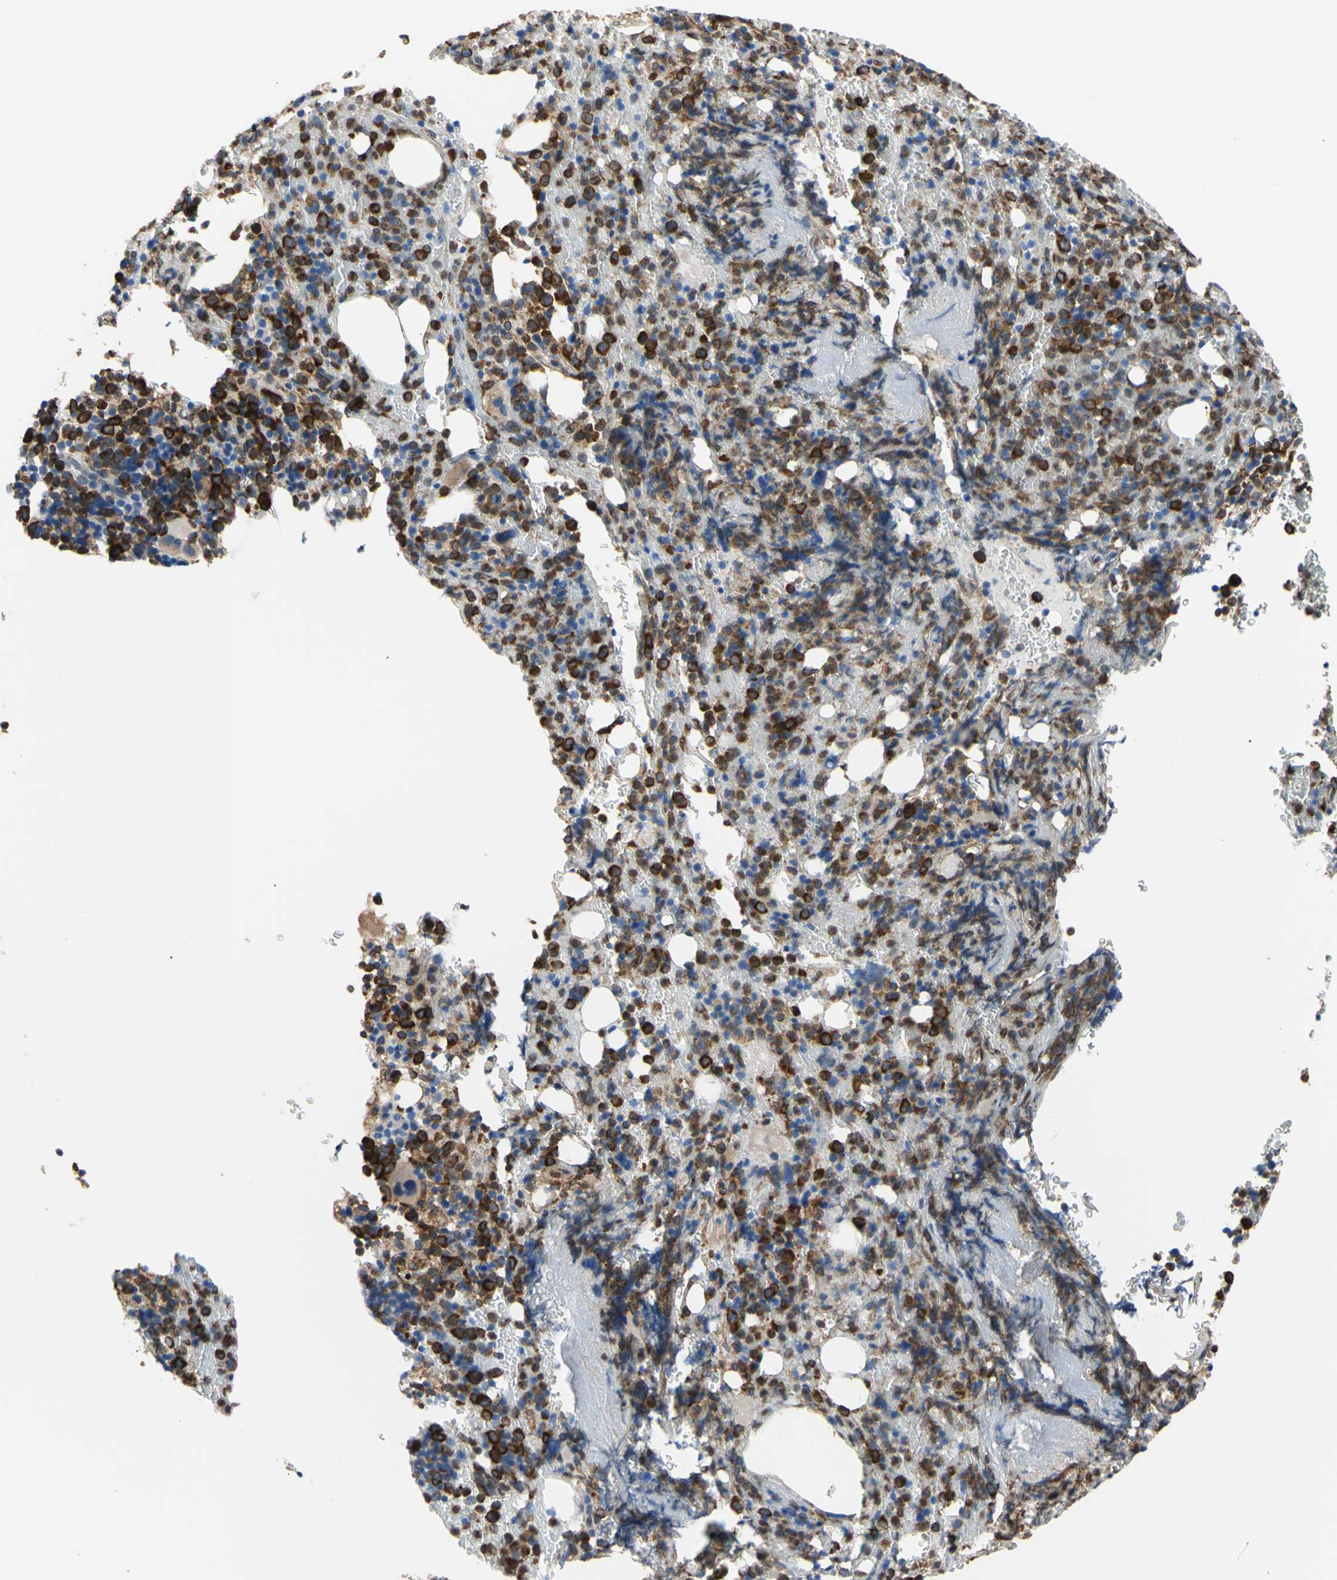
{"staining": {"intensity": "strong", "quantity": "25%-75%", "location": "cytoplasmic/membranous"}, "tissue": "bone marrow", "cell_type": "Hematopoietic cells", "image_type": "normal", "snomed": [{"axis": "morphology", "description": "Normal tissue, NOS"}, {"axis": "morphology", "description": "Inflammation, NOS"}, {"axis": "topography", "description": "Bone marrow"}], "caption": "A photomicrograph showing strong cytoplasmic/membranous staining in approximately 25%-75% of hematopoietic cells in normal bone marrow, as visualized by brown immunohistochemical staining.", "gene": "ERLIN1", "patient": {"sex": "male", "age": 72}}